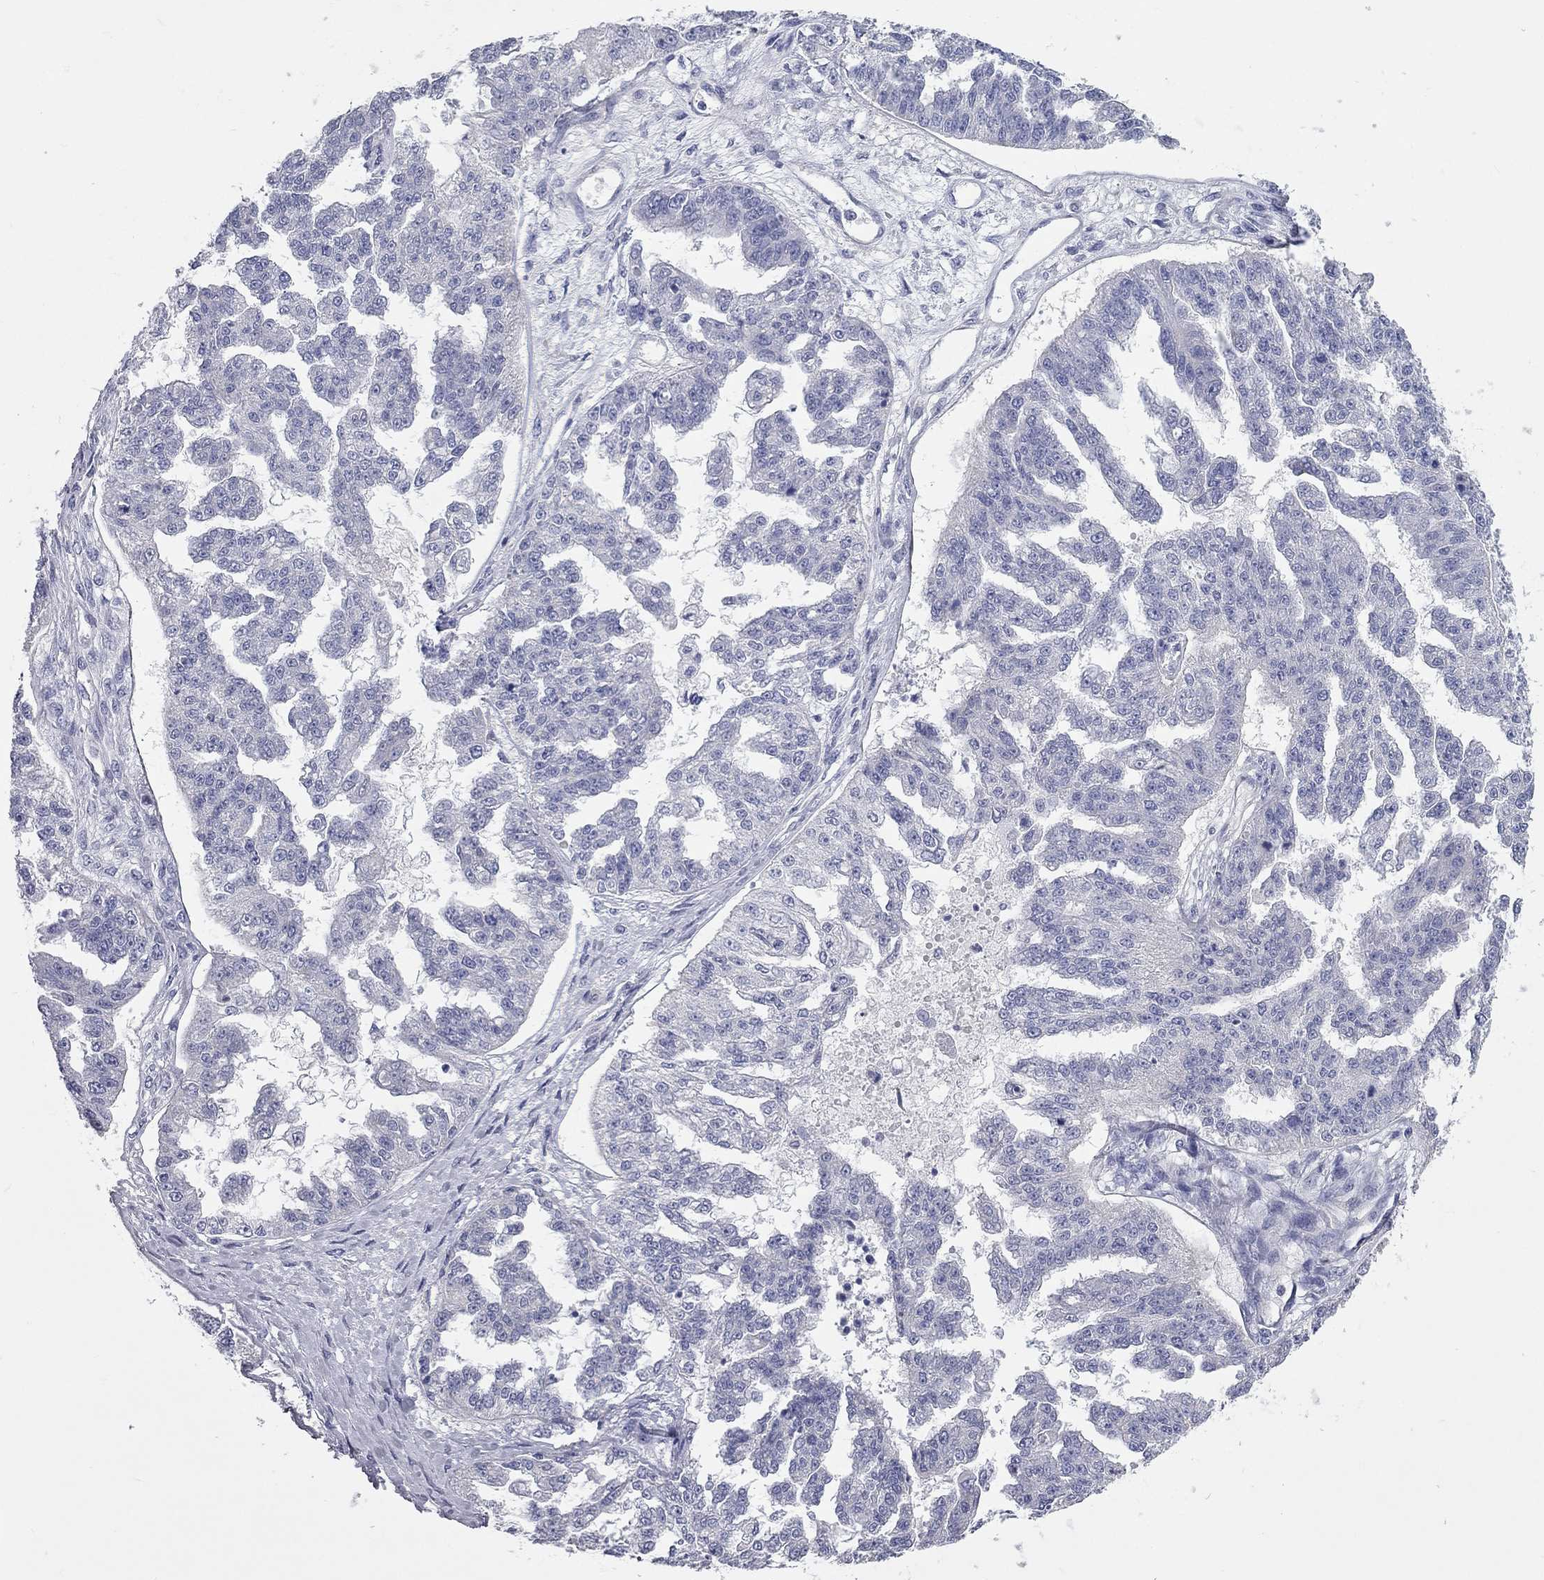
{"staining": {"intensity": "negative", "quantity": "none", "location": "none"}, "tissue": "ovarian cancer", "cell_type": "Tumor cells", "image_type": "cancer", "snomed": [{"axis": "morphology", "description": "Cystadenocarcinoma, serous, NOS"}, {"axis": "topography", "description": "Ovary"}], "caption": "Protein analysis of ovarian cancer (serous cystadenocarcinoma) exhibits no significant staining in tumor cells.", "gene": "CFAP161", "patient": {"sex": "female", "age": 58}}